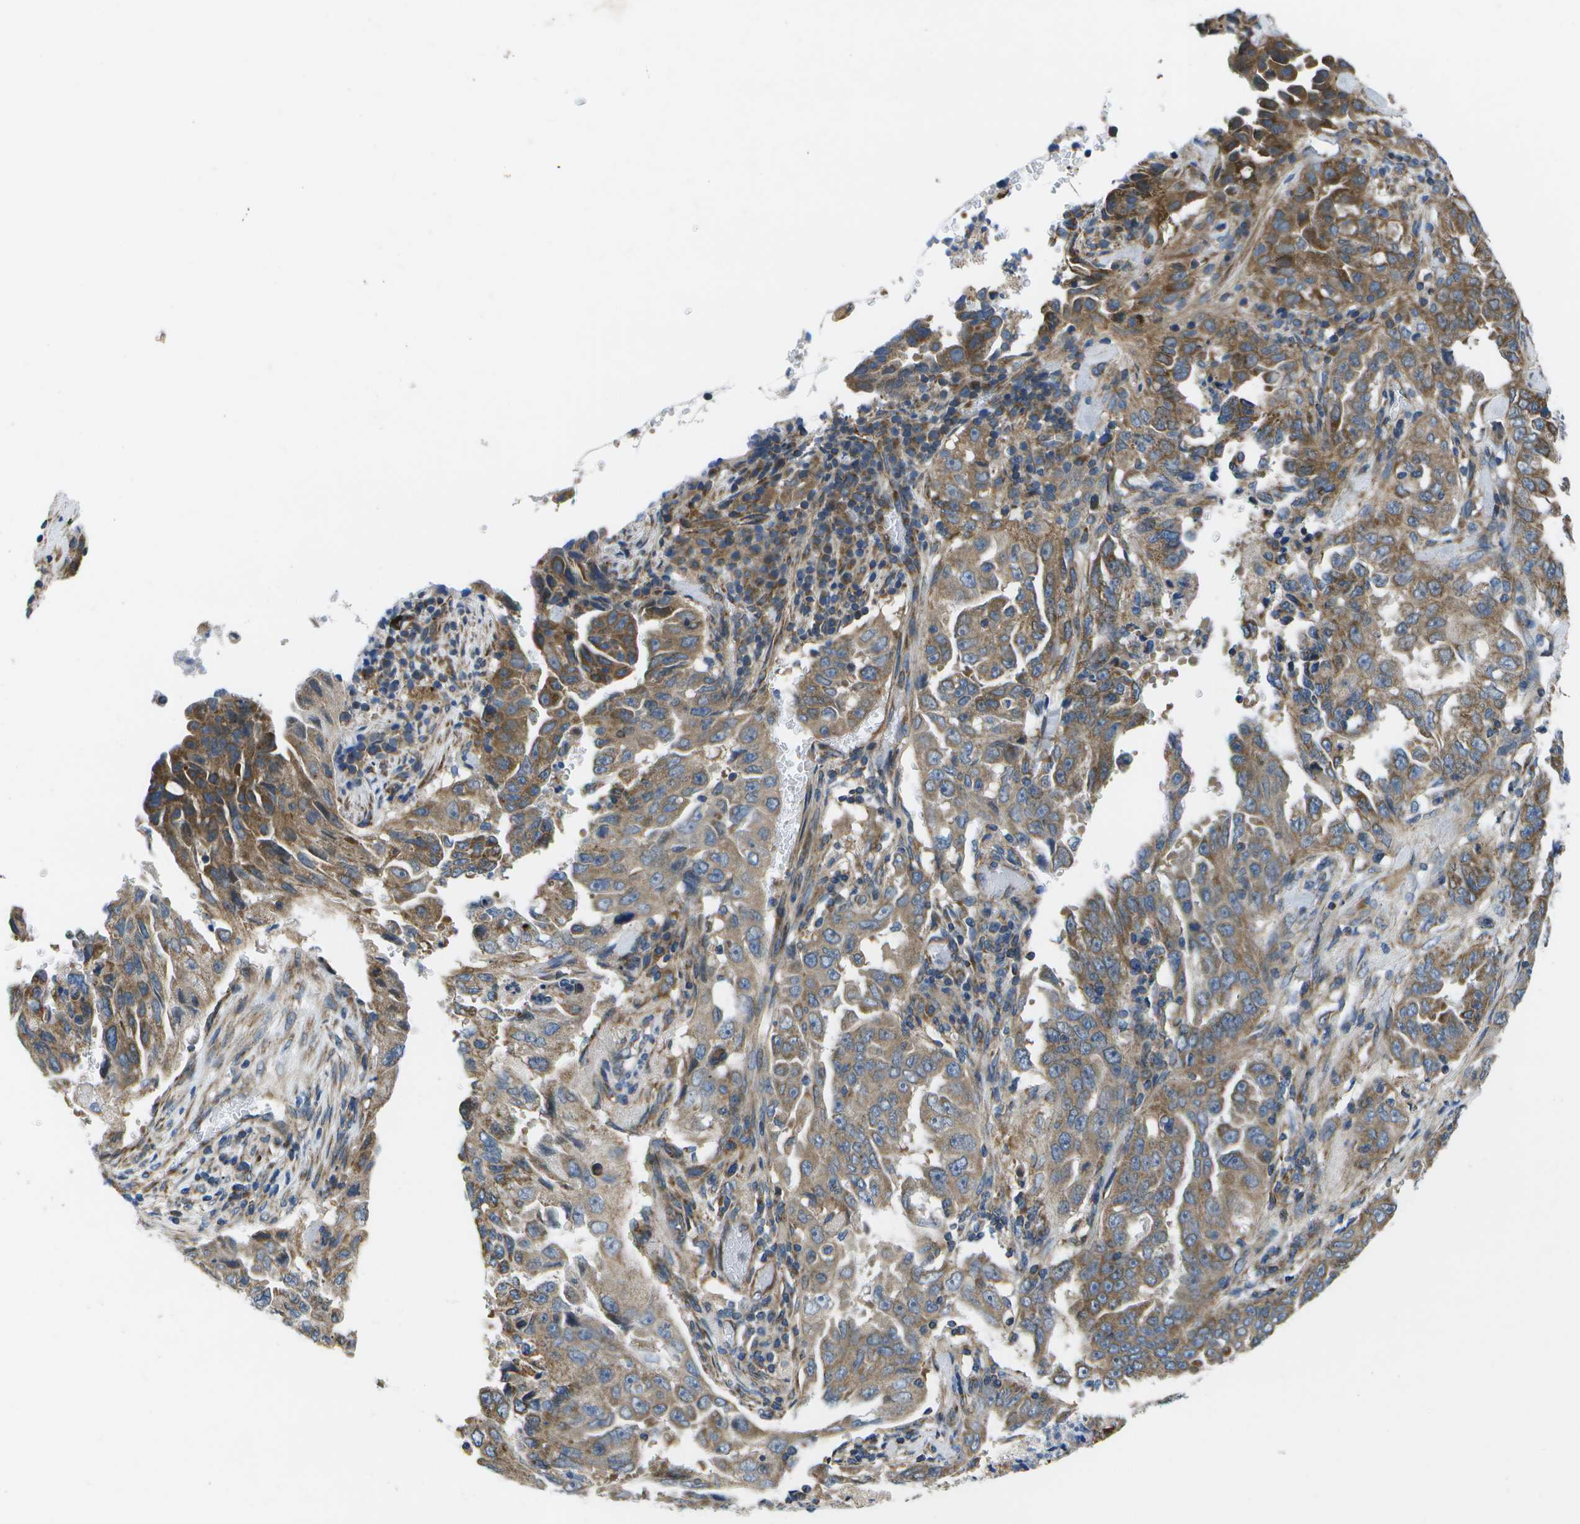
{"staining": {"intensity": "moderate", "quantity": ">75%", "location": "cytoplasmic/membranous"}, "tissue": "lung cancer", "cell_type": "Tumor cells", "image_type": "cancer", "snomed": [{"axis": "morphology", "description": "Adenocarcinoma, NOS"}, {"axis": "topography", "description": "Lung"}], "caption": "Brown immunohistochemical staining in human lung cancer reveals moderate cytoplasmic/membranous staining in about >75% of tumor cells.", "gene": "MVK", "patient": {"sex": "female", "age": 51}}